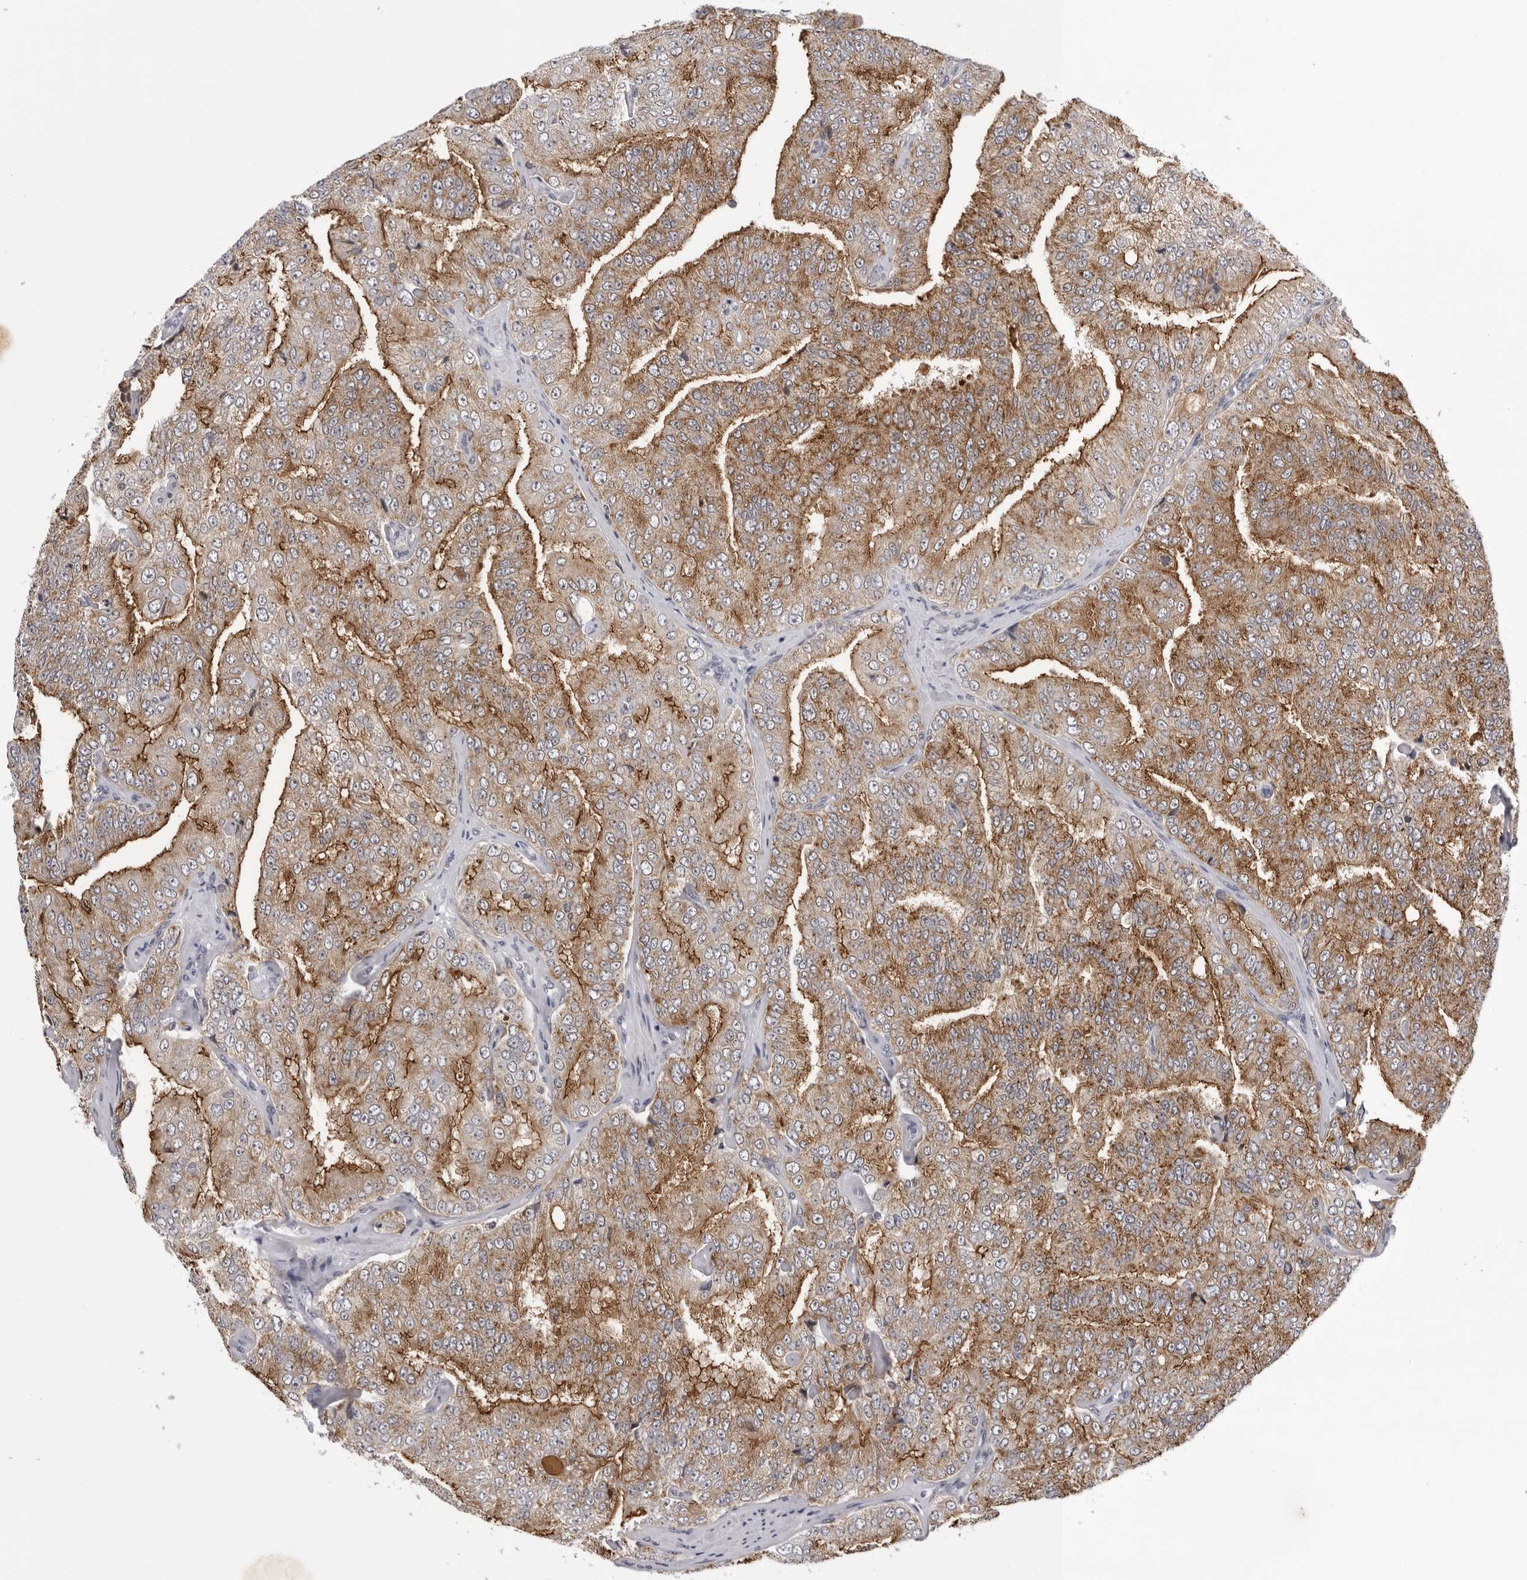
{"staining": {"intensity": "moderate", "quantity": ">75%", "location": "cytoplasmic/membranous"}, "tissue": "prostate cancer", "cell_type": "Tumor cells", "image_type": "cancer", "snomed": [{"axis": "morphology", "description": "Adenocarcinoma, High grade"}, {"axis": "topography", "description": "Prostate"}], "caption": "A micrograph of human high-grade adenocarcinoma (prostate) stained for a protein reveals moderate cytoplasmic/membranous brown staining in tumor cells.", "gene": "CPT2", "patient": {"sex": "male", "age": 58}}